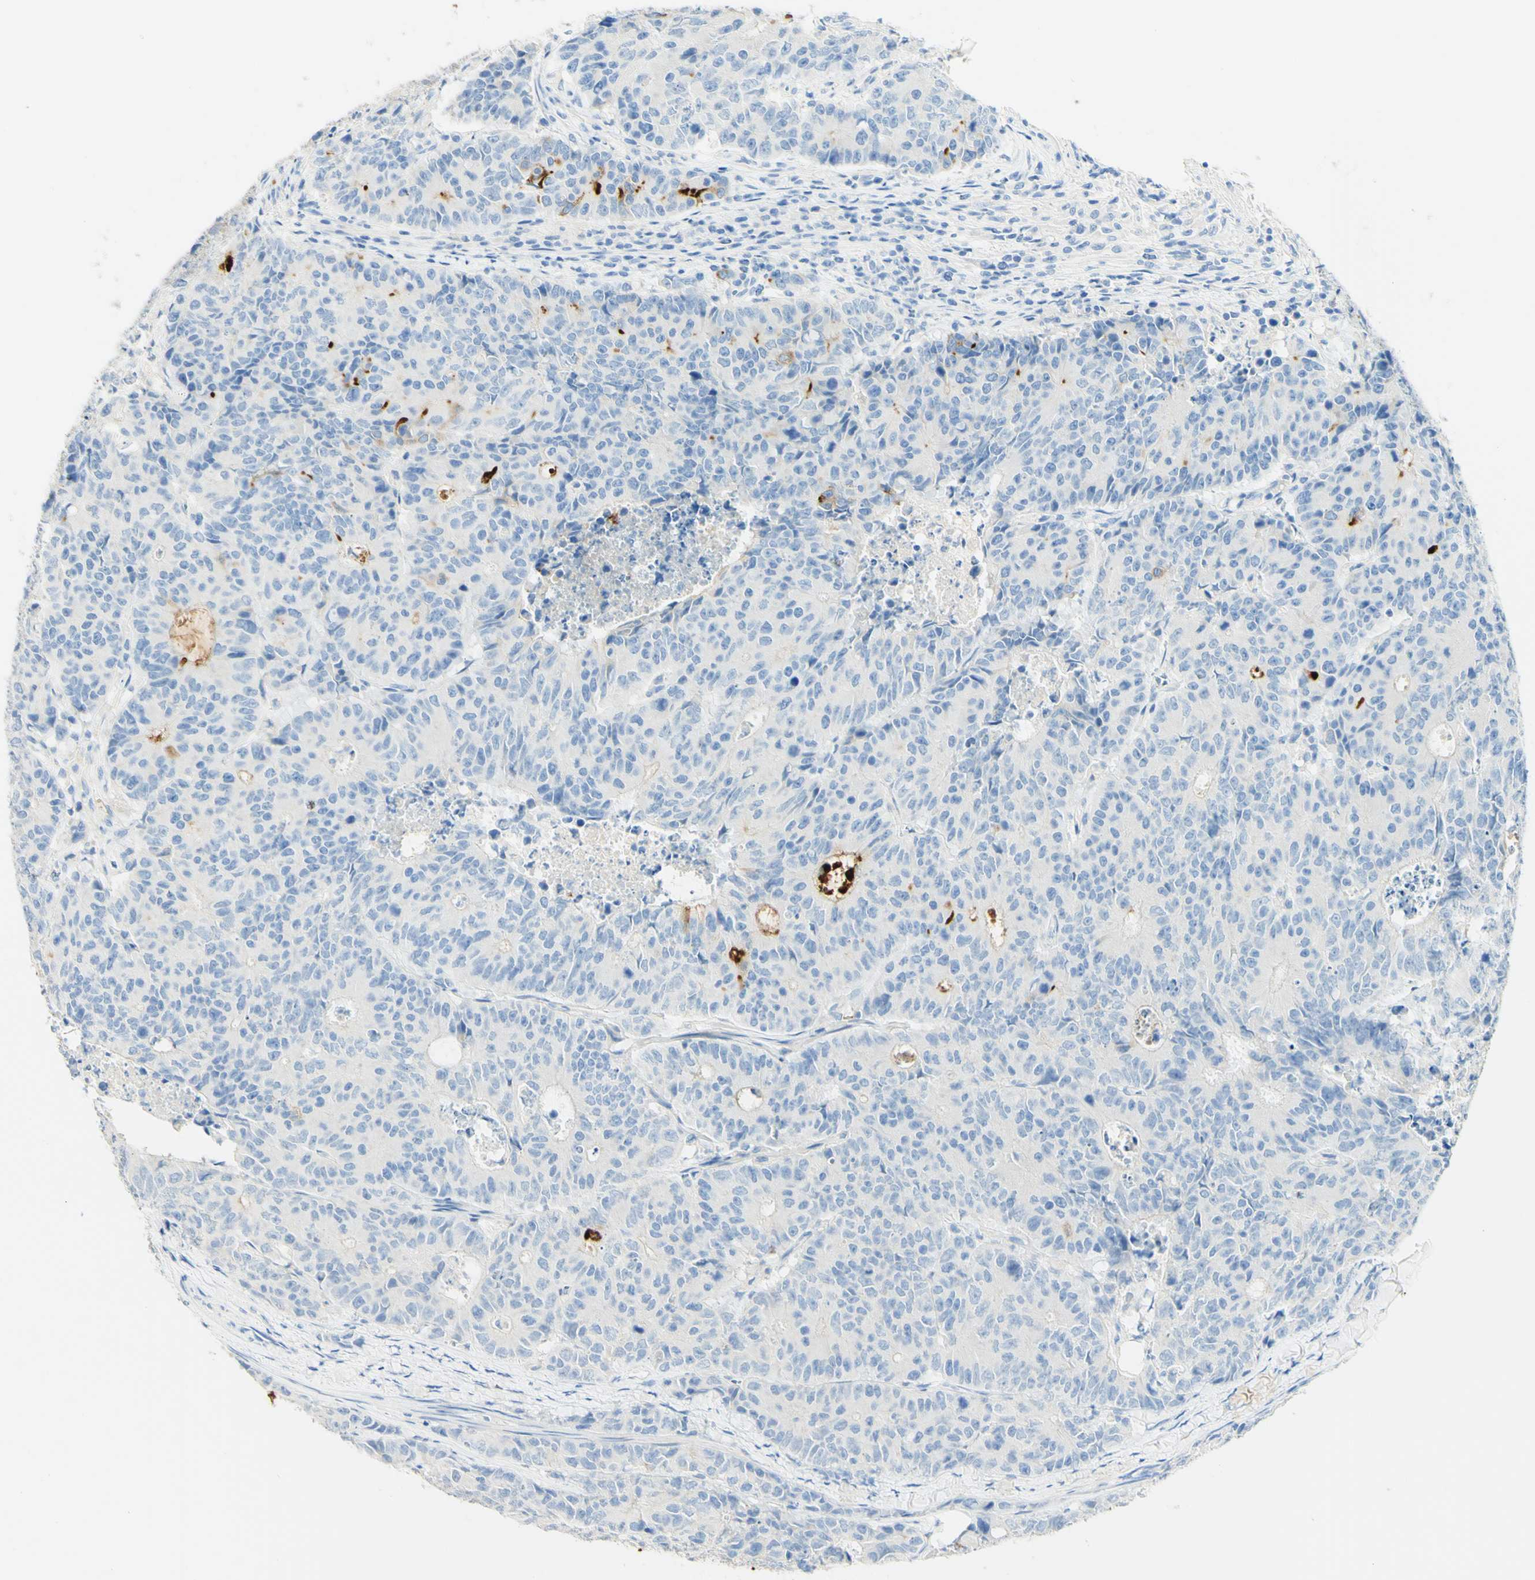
{"staining": {"intensity": "negative", "quantity": "none", "location": "none"}, "tissue": "colorectal cancer", "cell_type": "Tumor cells", "image_type": "cancer", "snomed": [{"axis": "morphology", "description": "Adenocarcinoma, NOS"}, {"axis": "topography", "description": "Colon"}], "caption": "Adenocarcinoma (colorectal) stained for a protein using immunohistochemistry (IHC) exhibits no staining tumor cells.", "gene": "PIGR", "patient": {"sex": "female", "age": 86}}